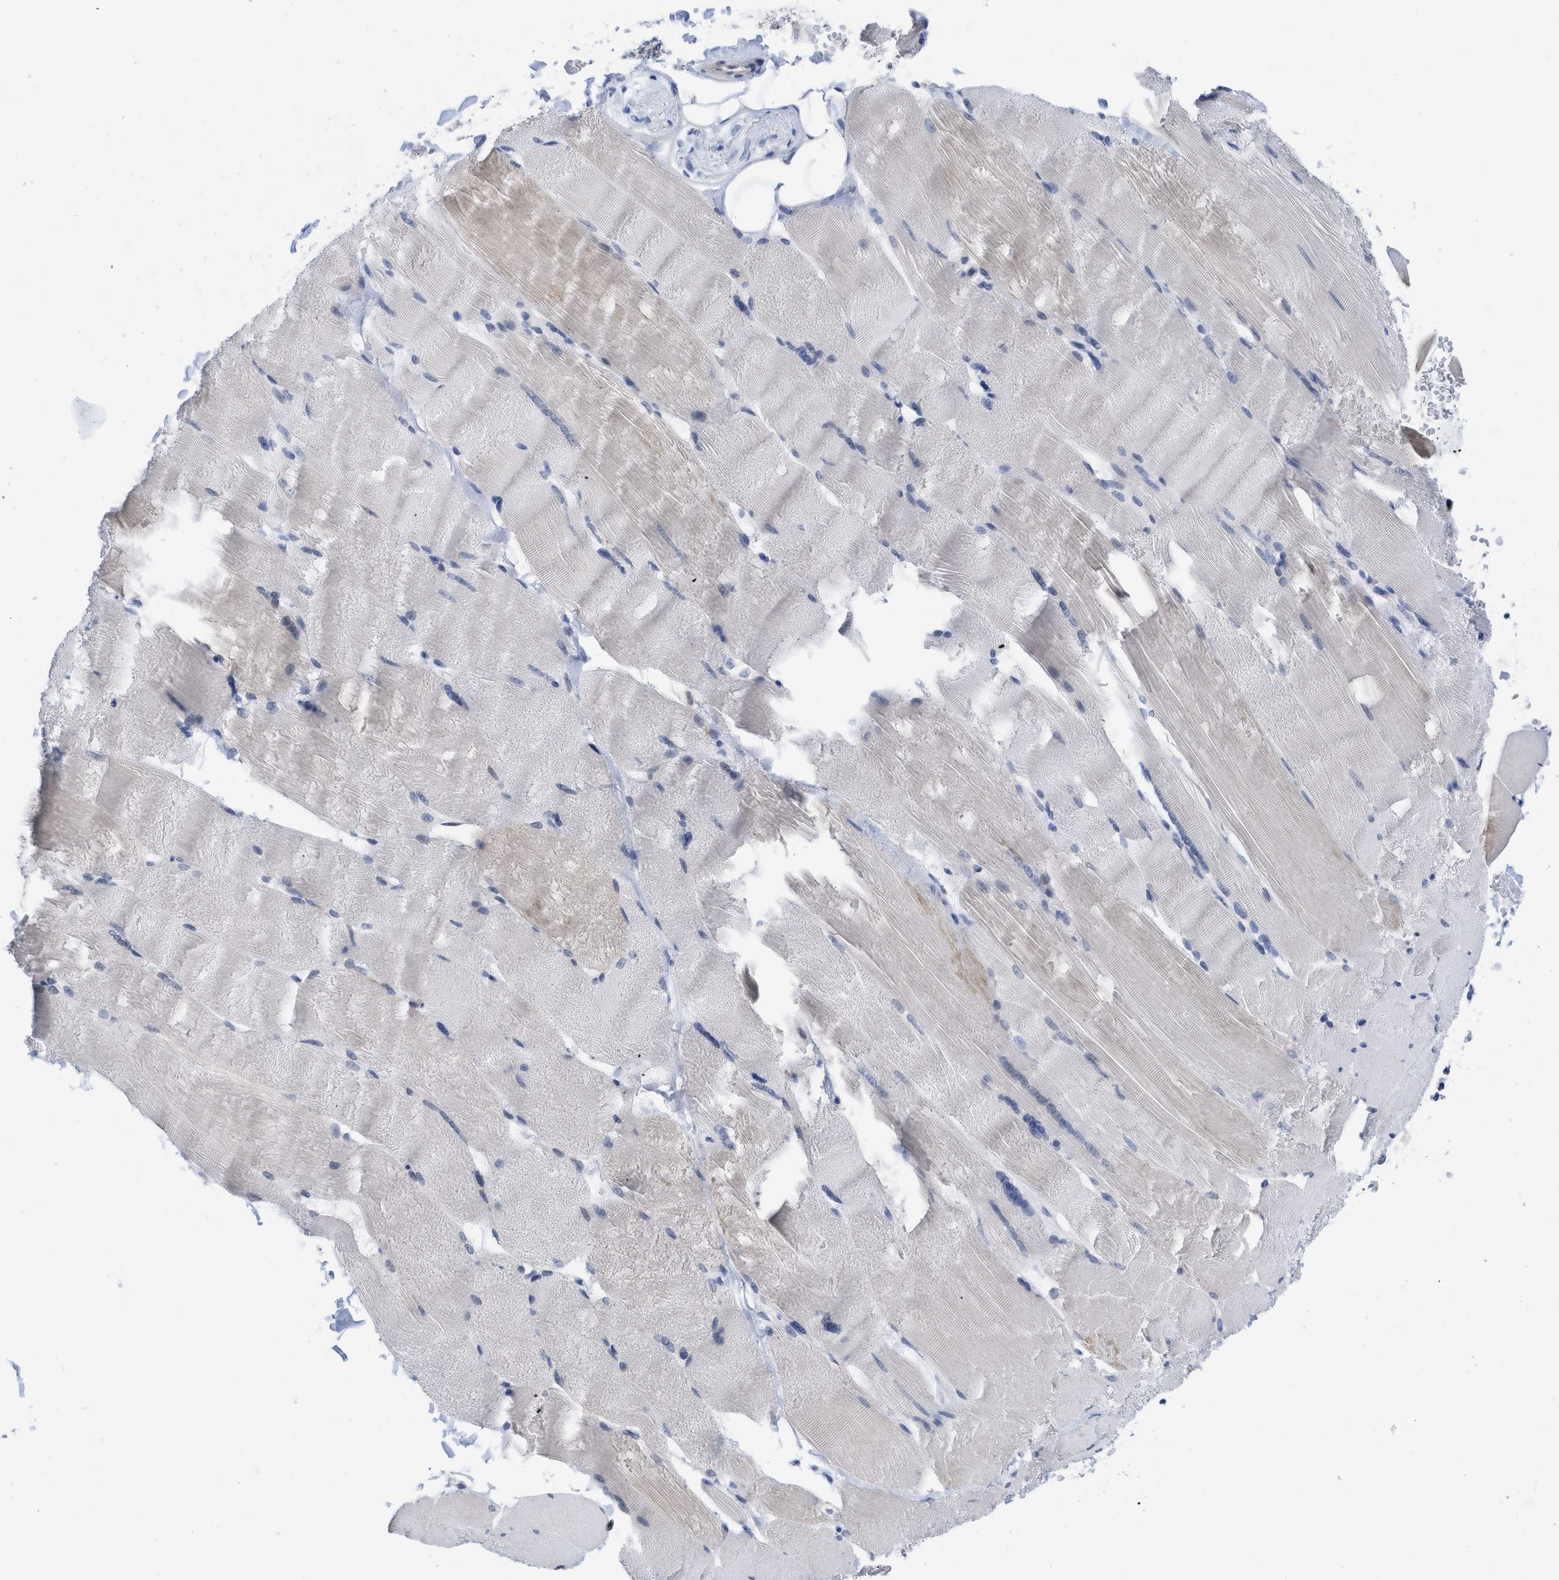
{"staining": {"intensity": "negative", "quantity": "none", "location": "none"}, "tissue": "skeletal muscle", "cell_type": "Myocytes", "image_type": "normal", "snomed": [{"axis": "morphology", "description": "Normal tissue, NOS"}, {"axis": "topography", "description": "Skin"}, {"axis": "topography", "description": "Skeletal muscle"}], "caption": "Myocytes show no significant staining in unremarkable skeletal muscle. (IHC, brightfield microscopy, high magnification).", "gene": "ACKR1", "patient": {"sex": "male", "age": 83}}